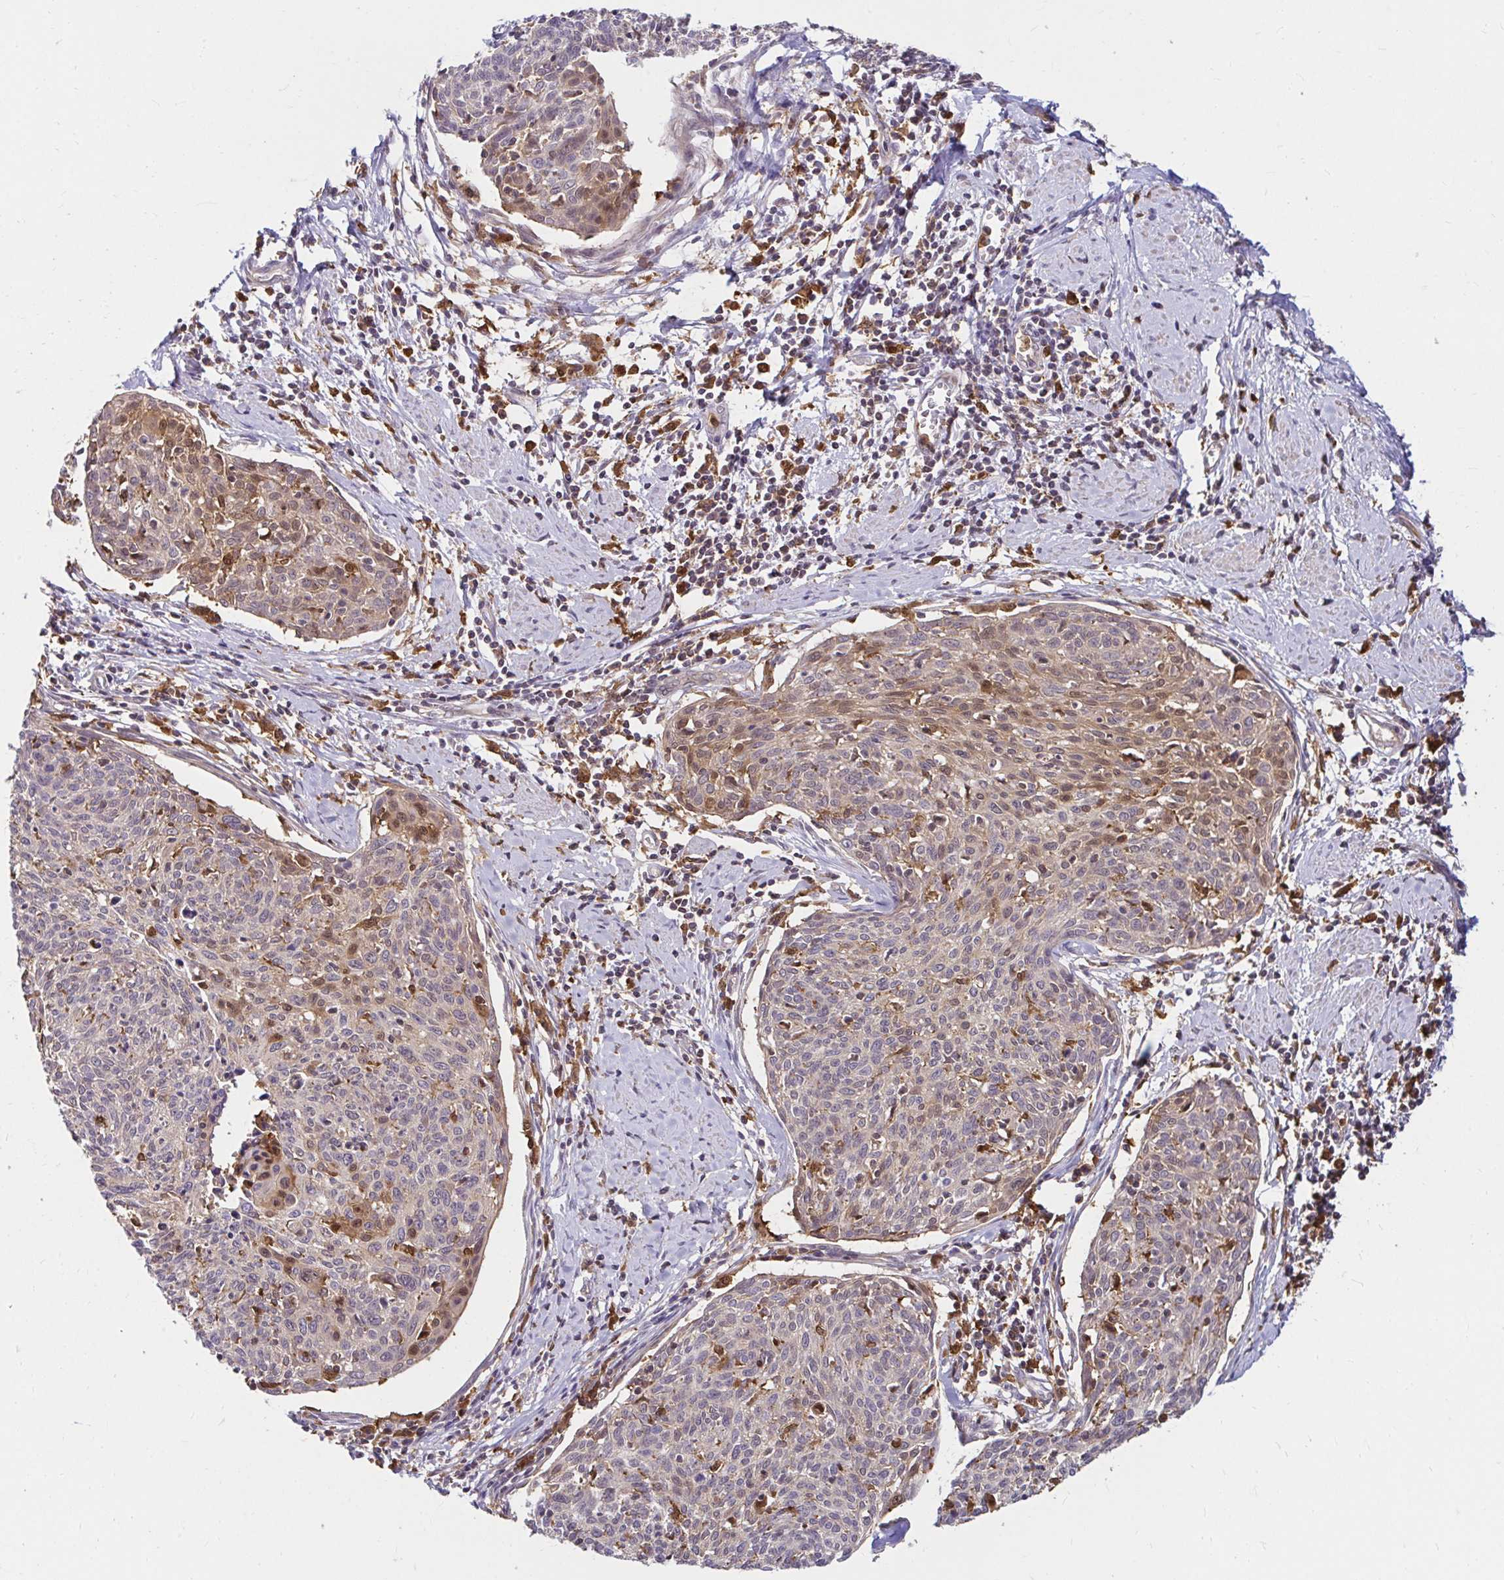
{"staining": {"intensity": "negative", "quantity": "none", "location": "none"}, "tissue": "cervical cancer", "cell_type": "Tumor cells", "image_type": "cancer", "snomed": [{"axis": "morphology", "description": "Squamous cell carcinoma, NOS"}, {"axis": "topography", "description": "Cervix"}], "caption": "An image of cervical squamous cell carcinoma stained for a protein demonstrates no brown staining in tumor cells. (Brightfield microscopy of DAB (3,3'-diaminobenzidine) immunohistochemistry (IHC) at high magnification).", "gene": "PYCARD", "patient": {"sex": "female", "age": 49}}